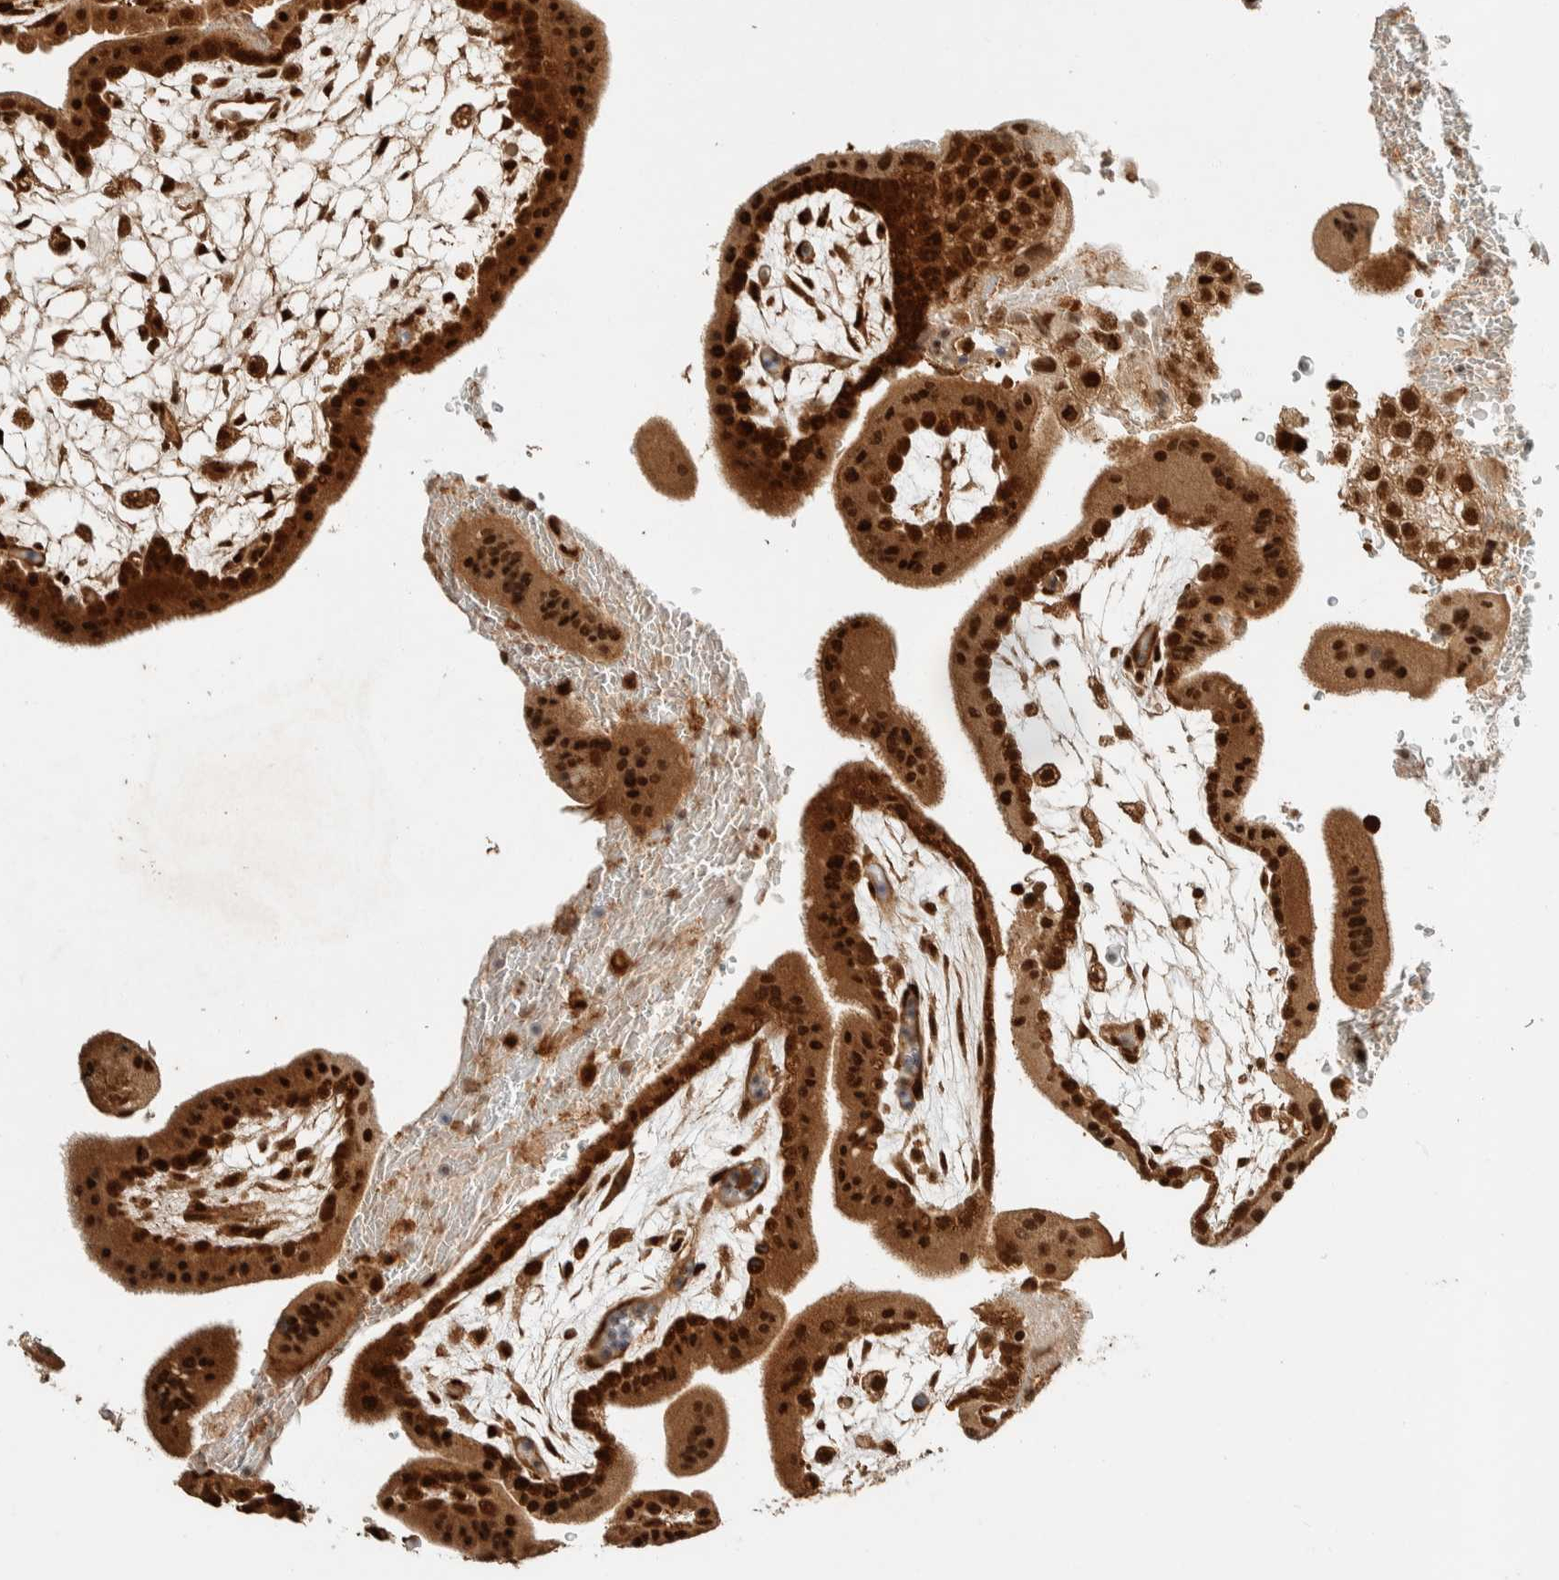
{"staining": {"intensity": "strong", "quantity": ">75%", "location": "cytoplasmic/membranous,nuclear"}, "tissue": "placenta", "cell_type": "Trophoblastic cells", "image_type": "normal", "snomed": [{"axis": "morphology", "description": "Normal tissue, NOS"}, {"axis": "topography", "description": "Placenta"}], "caption": "An image of placenta stained for a protein reveals strong cytoplasmic/membranous,nuclear brown staining in trophoblastic cells. (DAB IHC with brightfield microscopy, high magnification).", "gene": "ZBTB2", "patient": {"sex": "female", "age": 35}}